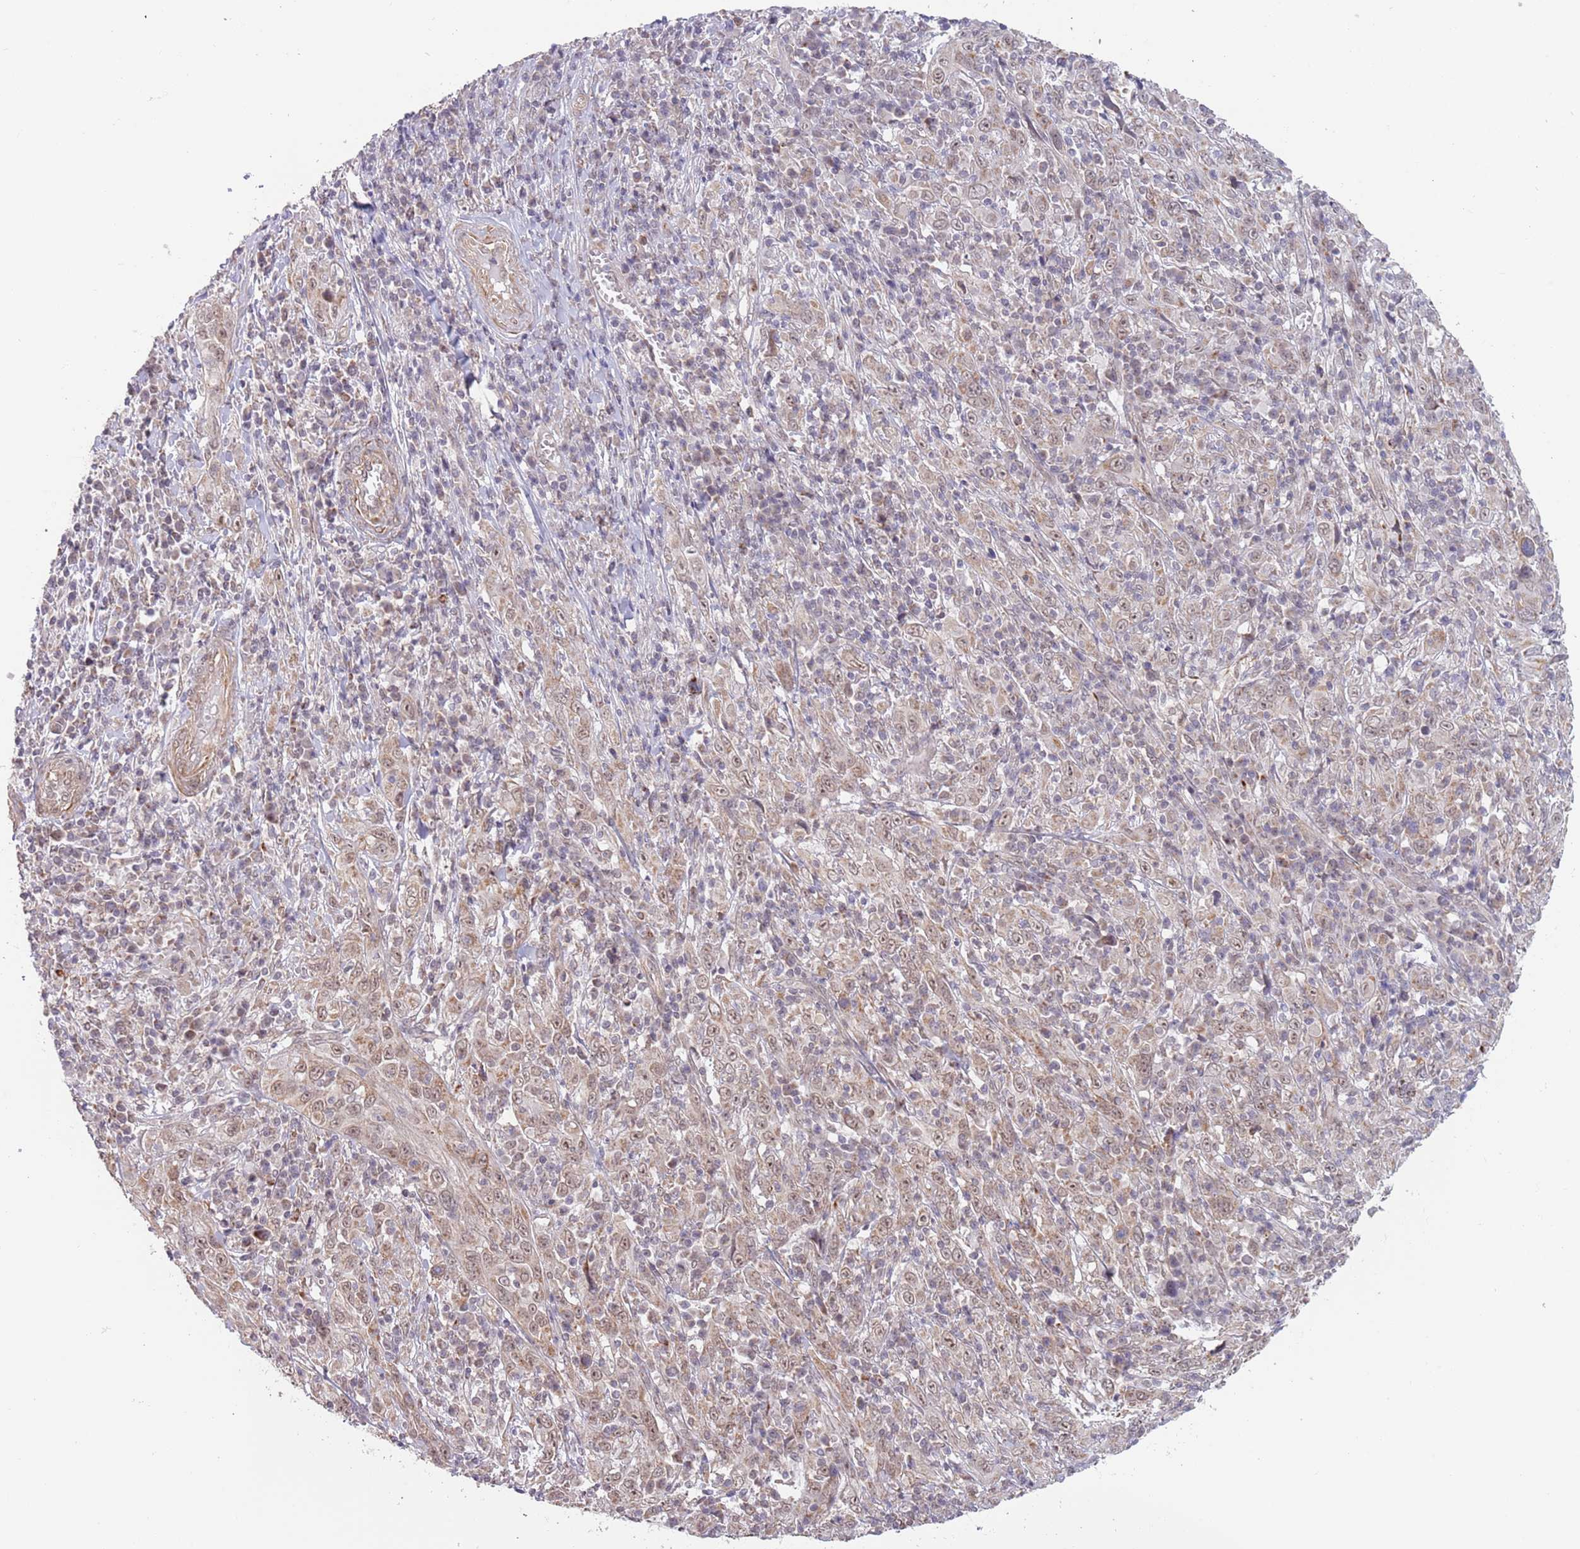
{"staining": {"intensity": "moderate", "quantity": ">75%", "location": "cytoplasmic/membranous,nuclear"}, "tissue": "cervical cancer", "cell_type": "Tumor cells", "image_type": "cancer", "snomed": [{"axis": "morphology", "description": "Squamous cell carcinoma, NOS"}, {"axis": "topography", "description": "Cervix"}], "caption": "Immunohistochemistry (DAB (3,3'-diaminobenzidine)) staining of squamous cell carcinoma (cervical) displays moderate cytoplasmic/membranous and nuclear protein positivity in approximately >75% of tumor cells.", "gene": "UQCC3", "patient": {"sex": "female", "age": 46}}